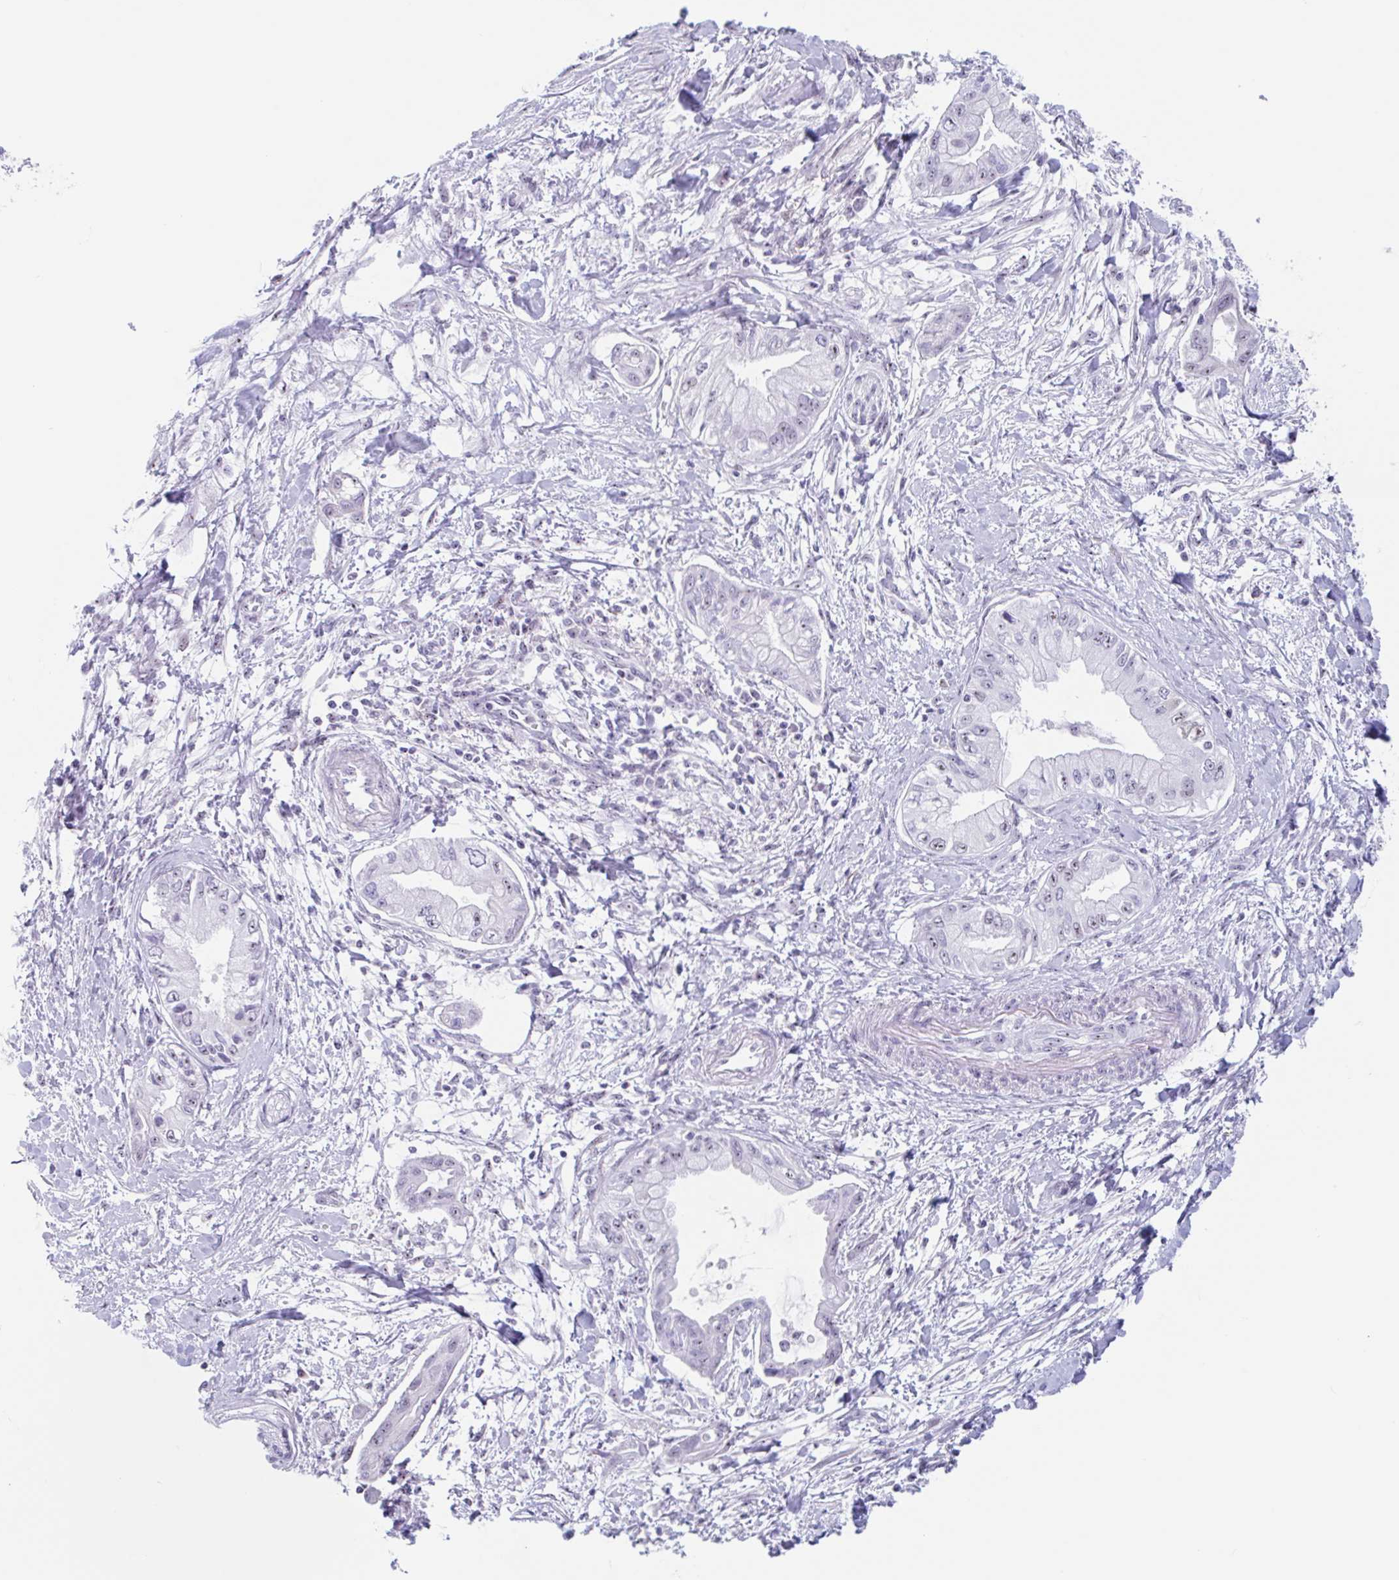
{"staining": {"intensity": "weak", "quantity": "25%-75%", "location": "nuclear"}, "tissue": "pancreatic cancer", "cell_type": "Tumor cells", "image_type": "cancer", "snomed": [{"axis": "morphology", "description": "Adenocarcinoma, NOS"}, {"axis": "topography", "description": "Pancreas"}], "caption": "This photomicrograph shows IHC staining of pancreatic adenocarcinoma, with low weak nuclear staining in about 25%-75% of tumor cells.", "gene": "LENG9", "patient": {"sex": "male", "age": 48}}